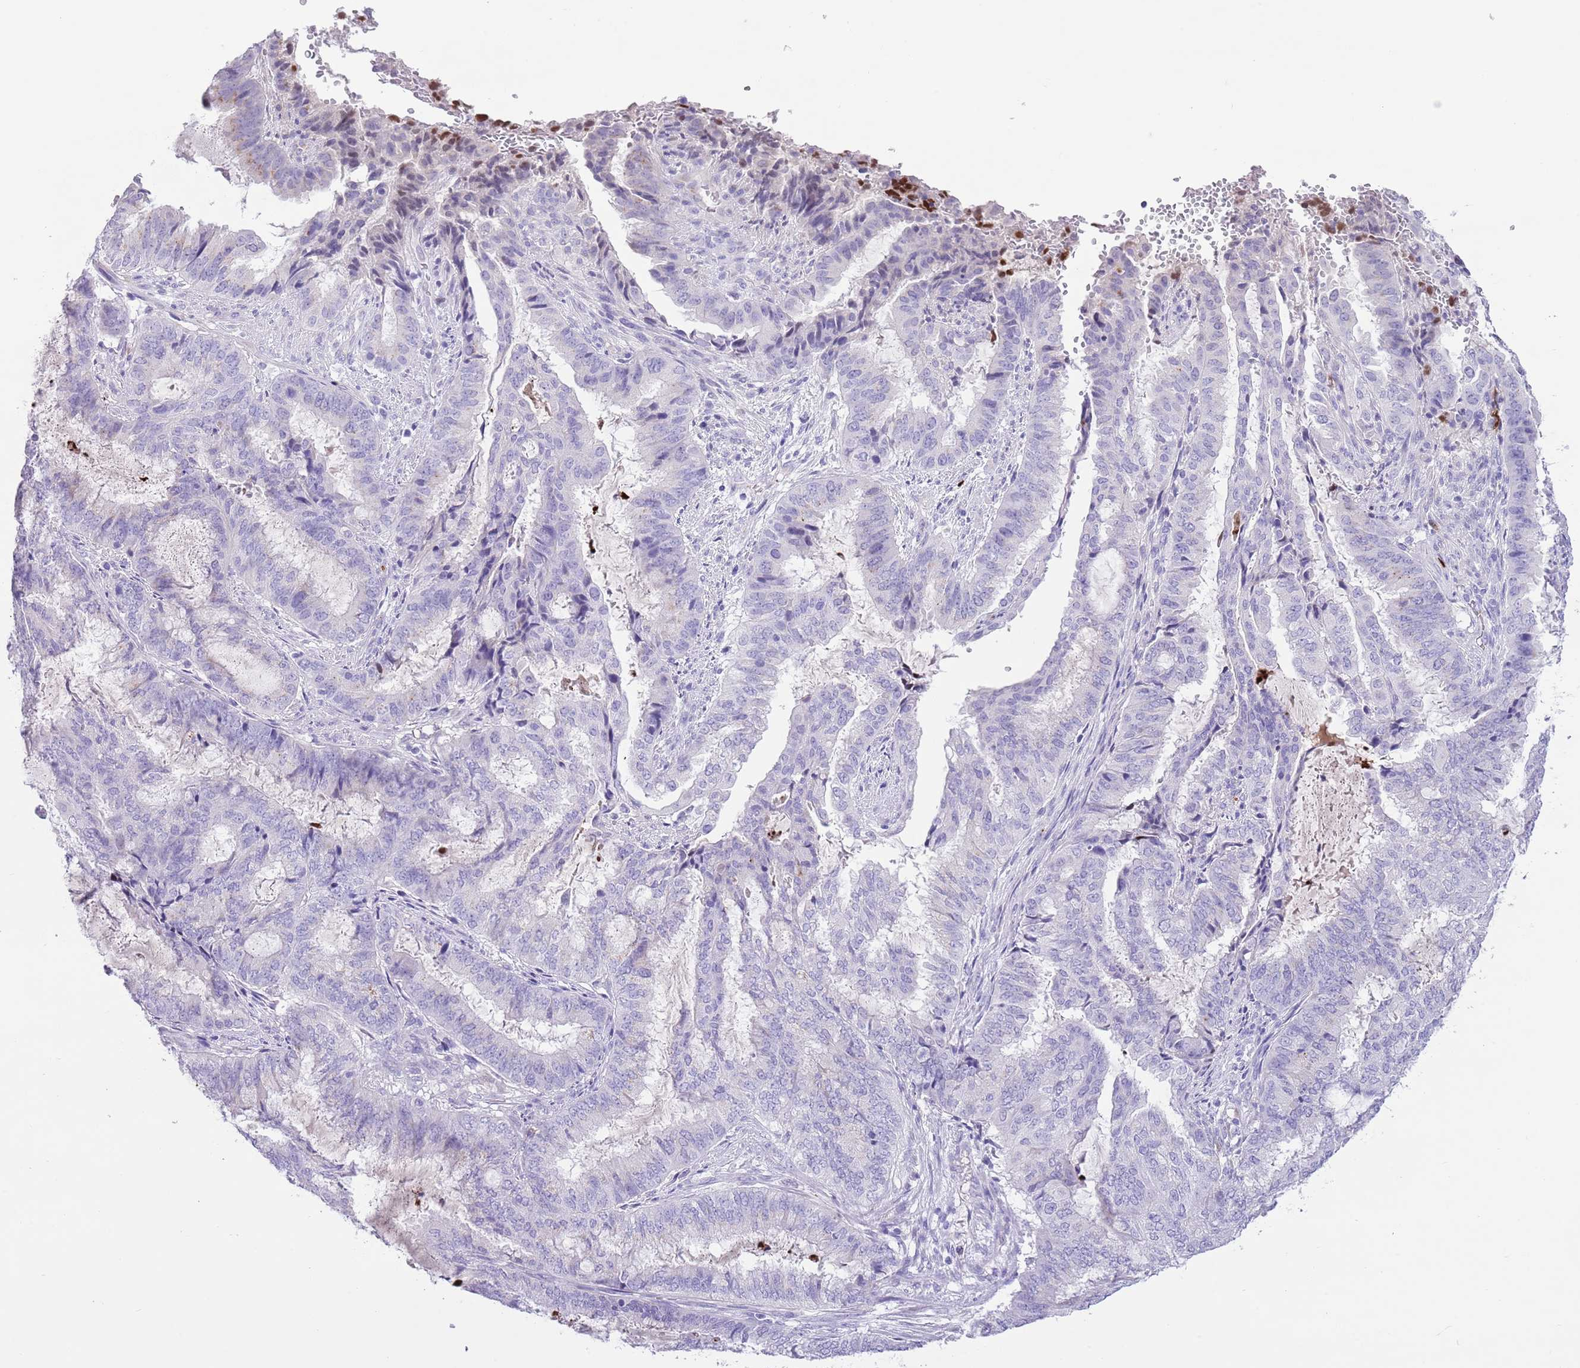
{"staining": {"intensity": "negative", "quantity": "none", "location": "none"}, "tissue": "endometrial cancer", "cell_type": "Tumor cells", "image_type": "cancer", "snomed": [{"axis": "morphology", "description": "Adenocarcinoma, NOS"}, {"axis": "topography", "description": "Endometrium"}], "caption": "Immunohistochemistry micrograph of endometrial cancer (adenocarcinoma) stained for a protein (brown), which shows no staining in tumor cells. Nuclei are stained in blue.", "gene": "CLEC2A", "patient": {"sex": "female", "age": 51}}